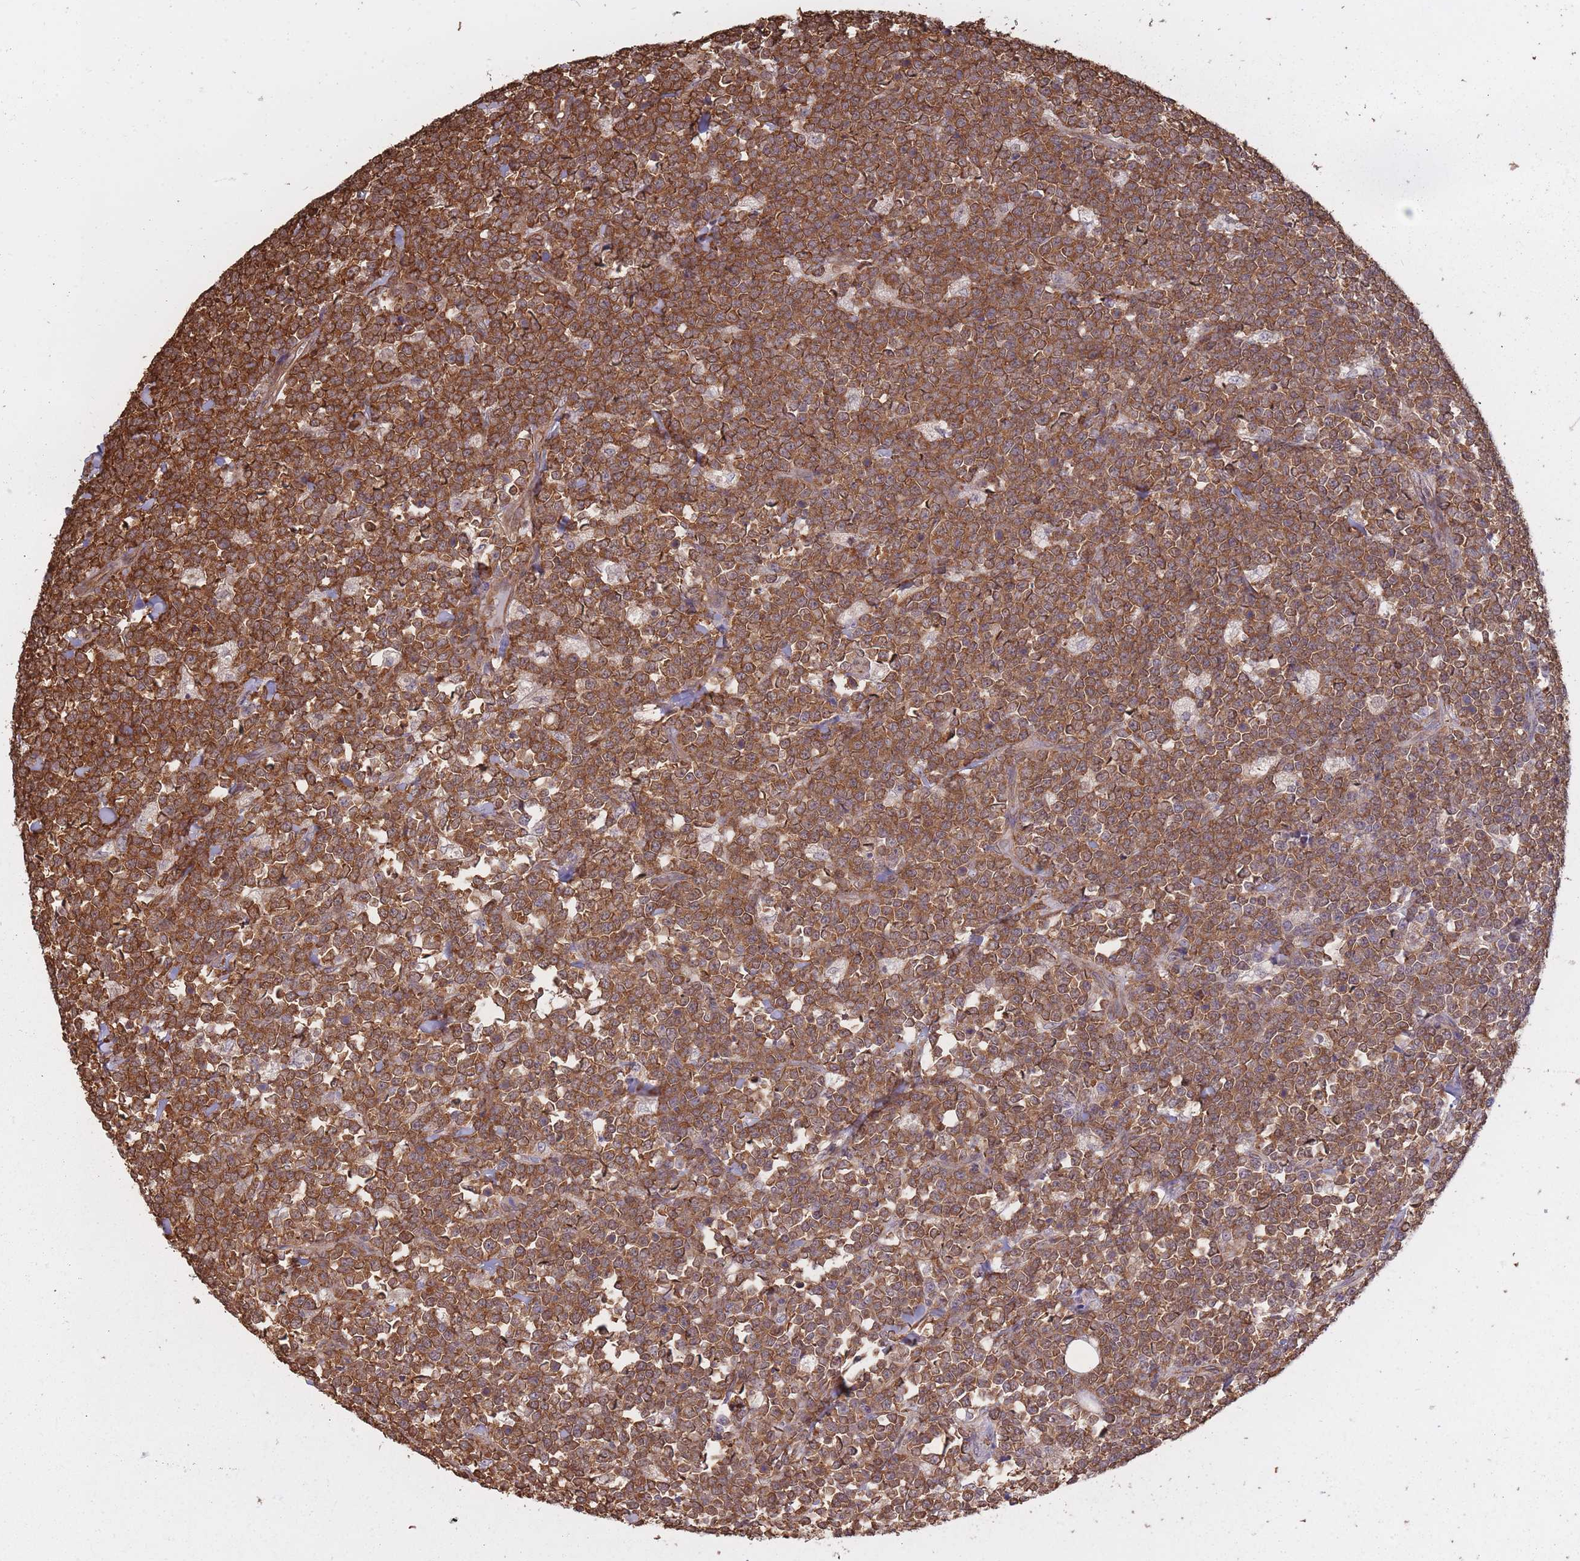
{"staining": {"intensity": "strong", "quantity": ">75%", "location": "cytoplasmic/membranous"}, "tissue": "lymphoma", "cell_type": "Tumor cells", "image_type": "cancer", "snomed": [{"axis": "morphology", "description": "Malignant lymphoma, non-Hodgkin's type, High grade"}, {"axis": "topography", "description": "Small intestine"}, {"axis": "topography", "description": "Colon"}], "caption": "IHC histopathology image of malignant lymphoma, non-Hodgkin's type (high-grade) stained for a protein (brown), which displays high levels of strong cytoplasmic/membranous staining in approximately >75% of tumor cells.", "gene": "ARL13B", "patient": {"sex": "male", "age": 8}}